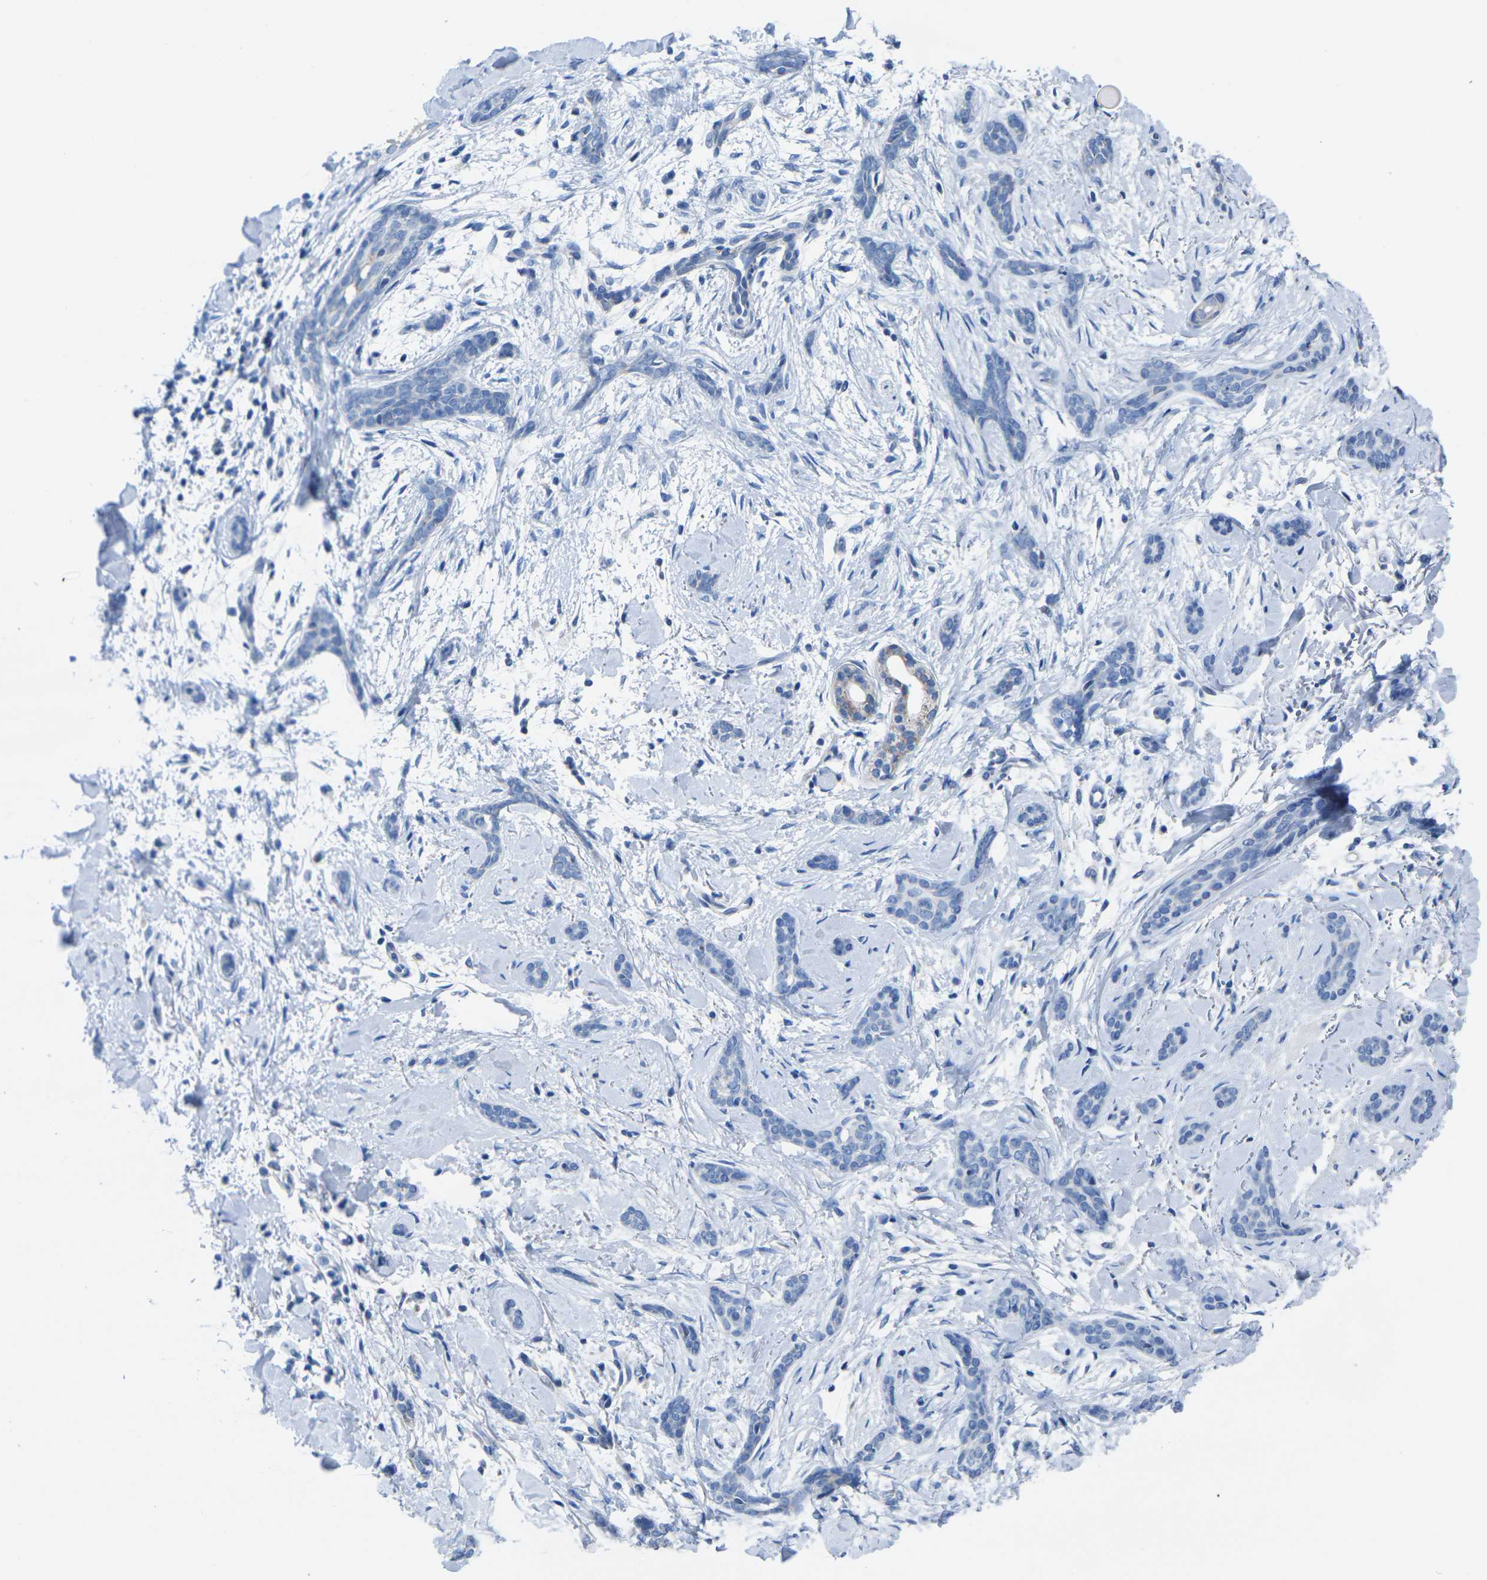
{"staining": {"intensity": "negative", "quantity": "none", "location": "none"}, "tissue": "skin cancer", "cell_type": "Tumor cells", "image_type": "cancer", "snomed": [{"axis": "morphology", "description": "Basal cell carcinoma"}, {"axis": "topography", "description": "Skin"}], "caption": "Tumor cells show no significant protein expression in skin basal cell carcinoma.", "gene": "TMEM204", "patient": {"sex": "female", "age": 58}}